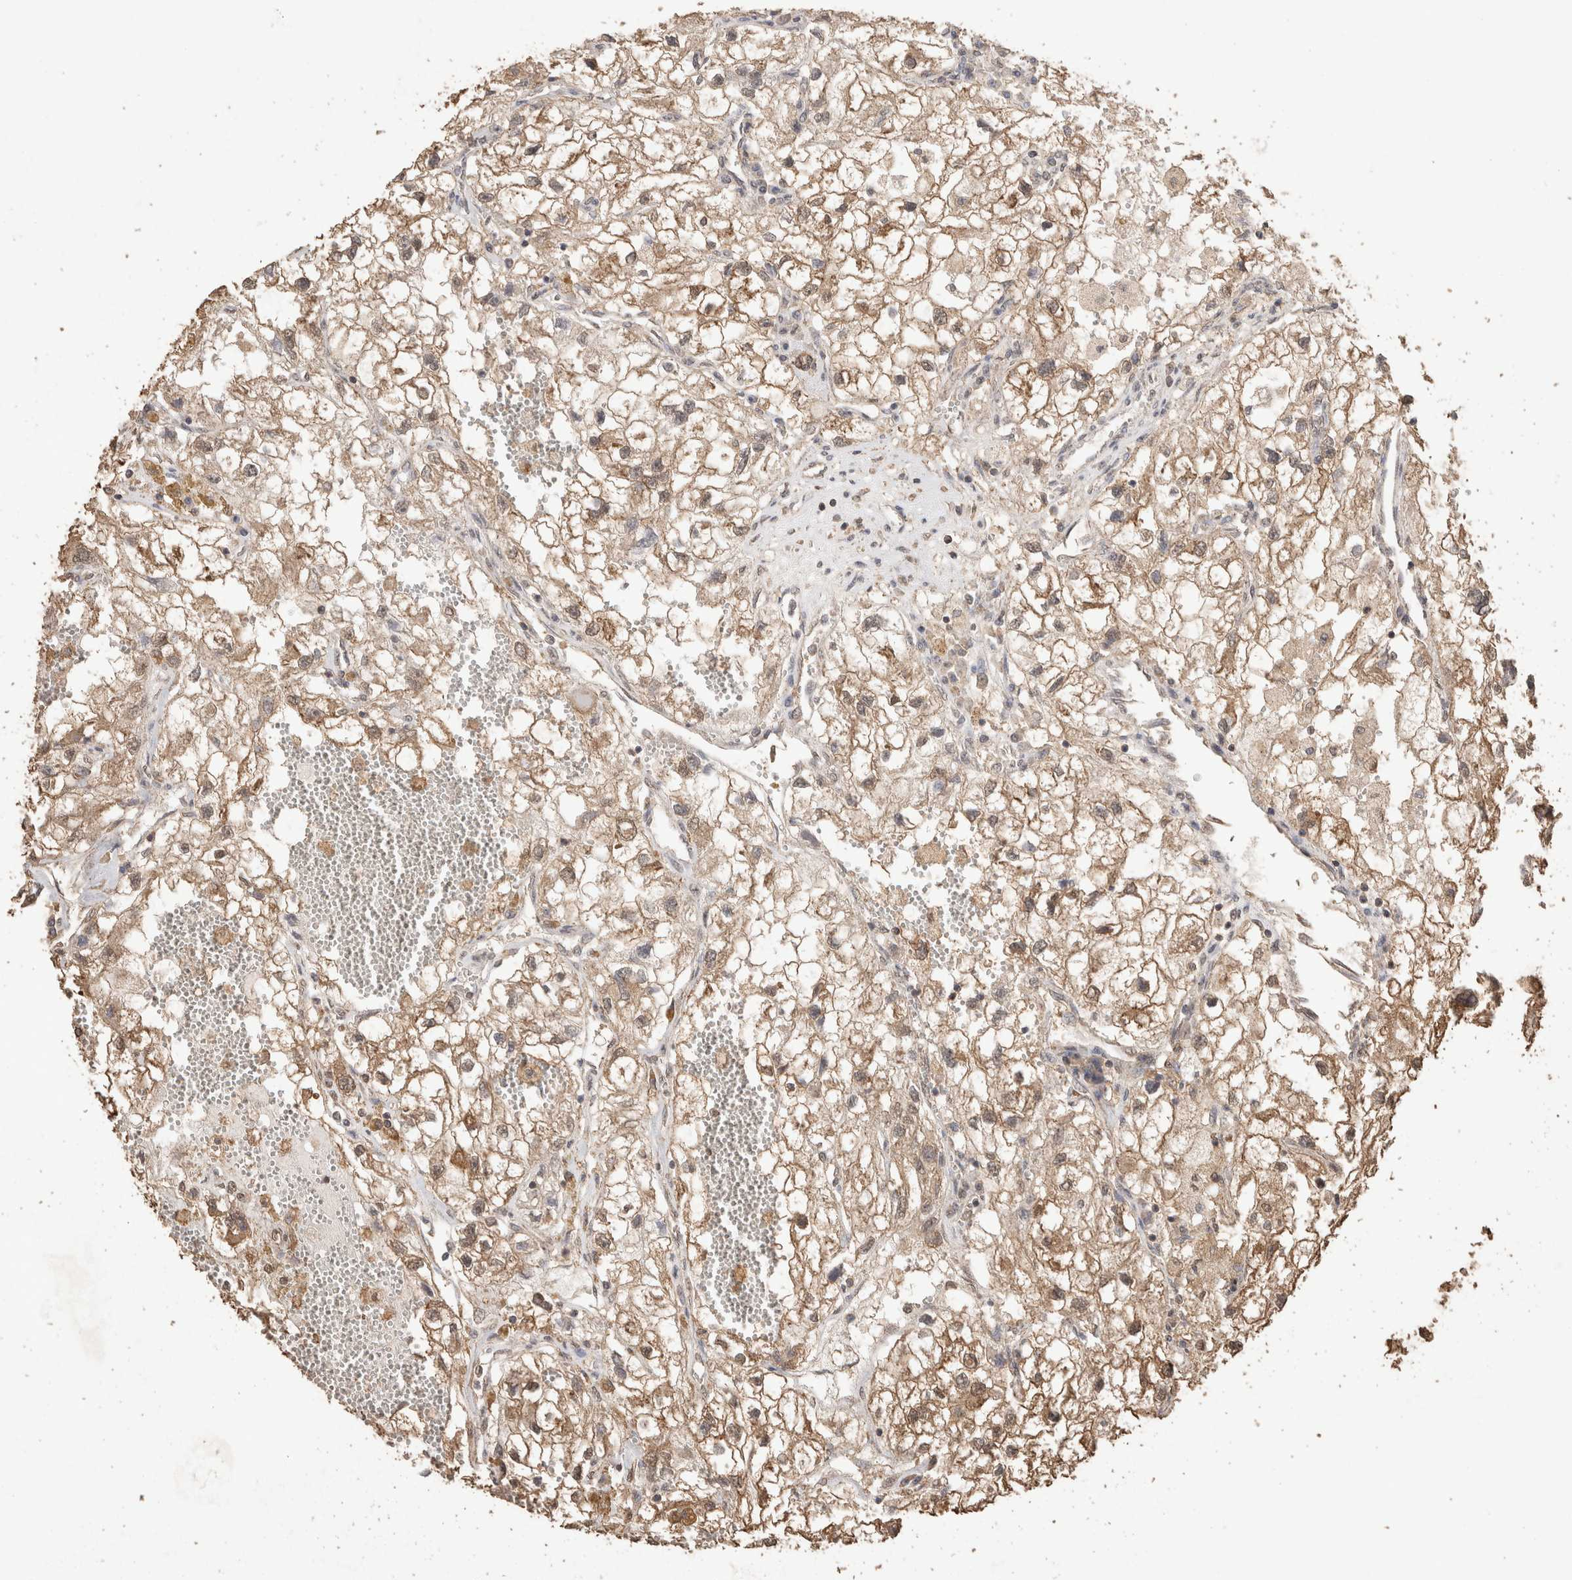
{"staining": {"intensity": "weak", "quantity": ">75%", "location": "cytoplasmic/membranous"}, "tissue": "renal cancer", "cell_type": "Tumor cells", "image_type": "cancer", "snomed": [{"axis": "morphology", "description": "Adenocarcinoma, NOS"}, {"axis": "topography", "description": "Kidney"}], "caption": "Tumor cells demonstrate weak cytoplasmic/membranous expression in approximately >75% of cells in renal adenocarcinoma.", "gene": "CX3CL1", "patient": {"sex": "female", "age": 70}}